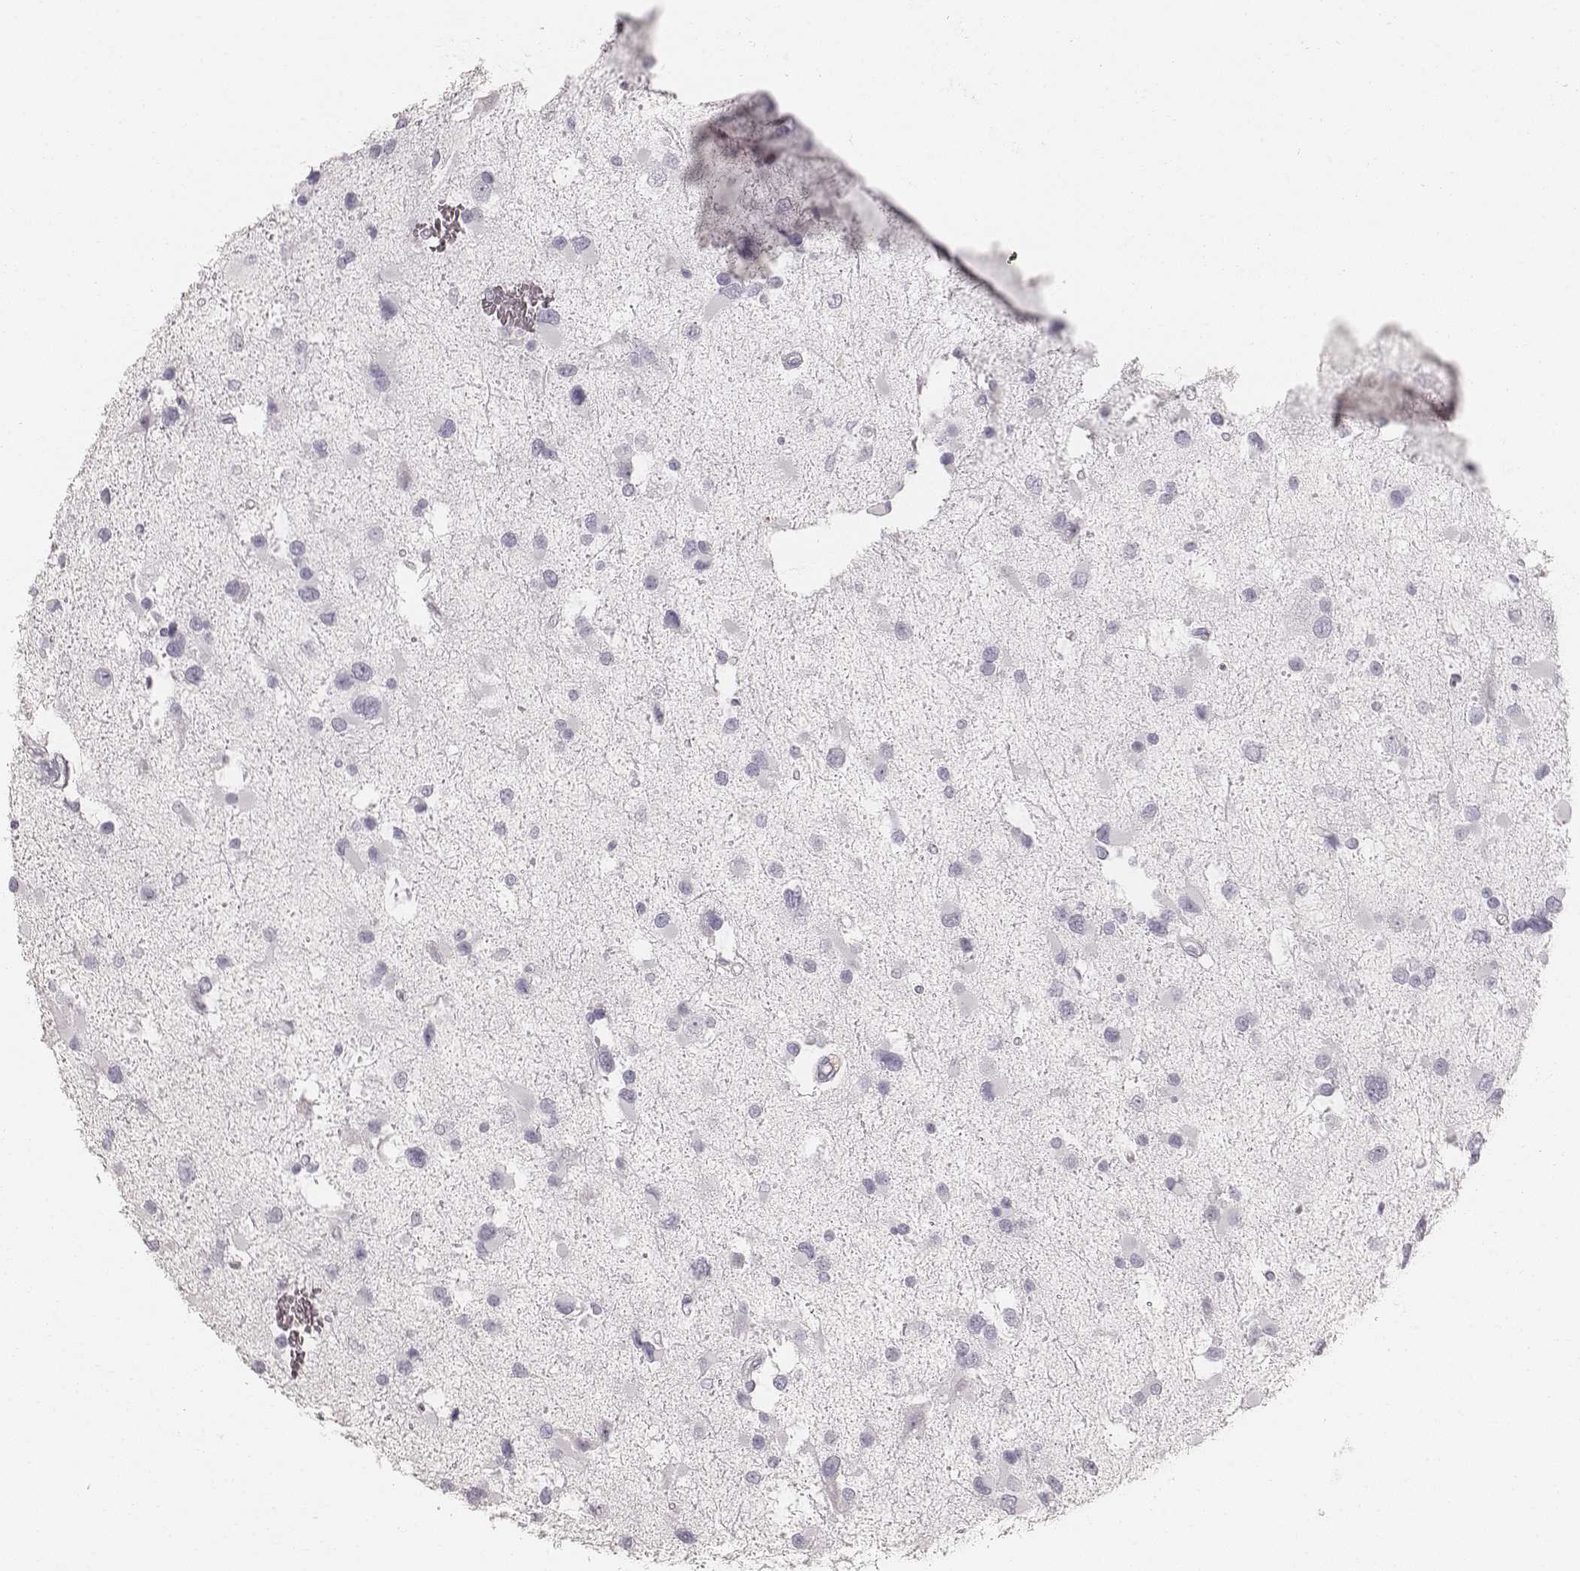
{"staining": {"intensity": "negative", "quantity": "none", "location": "none"}, "tissue": "glioma", "cell_type": "Tumor cells", "image_type": "cancer", "snomed": [{"axis": "morphology", "description": "Glioma, malignant, Low grade"}, {"axis": "topography", "description": "Brain"}], "caption": "There is no significant expression in tumor cells of glioma.", "gene": "KRT34", "patient": {"sex": "female", "age": 32}}